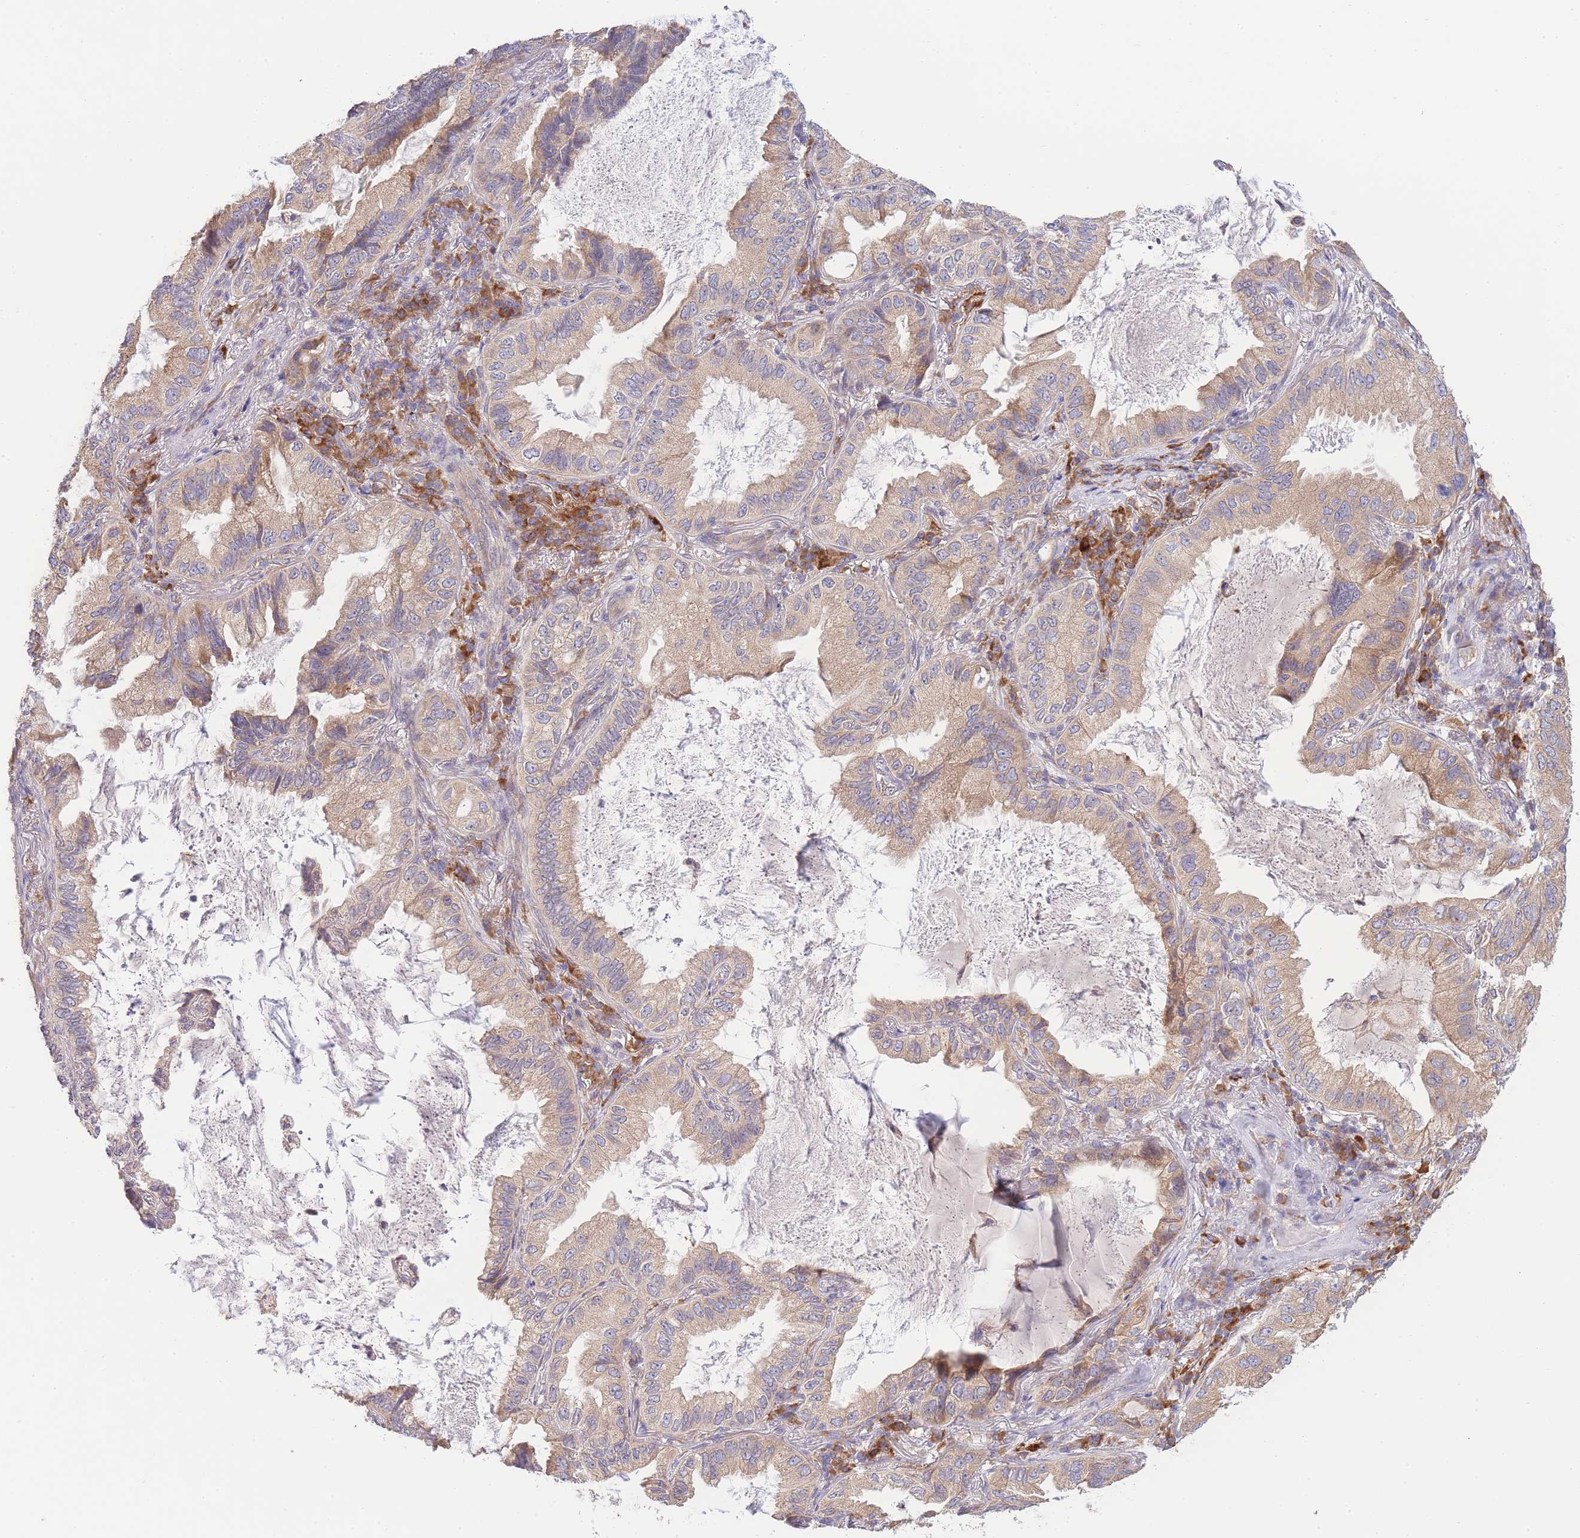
{"staining": {"intensity": "moderate", "quantity": ">75%", "location": "cytoplasmic/membranous"}, "tissue": "lung cancer", "cell_type": "Tumor cells", "image_type": "cancer", "snomed": [{"axis": "morphology", "description": "Adenocarcinoma, NOS"}, {"axis": "topography", "description": "Lung"}], "caption": "Moderate cytoplasmic/membranous protein positivity is seen in approximately >75% of tumor cells in lung cancer (adenocarcinoma). Nuclei are stained in blue.", "gene": "BEX1", "patient": {"sex": "female", "age": 69}}